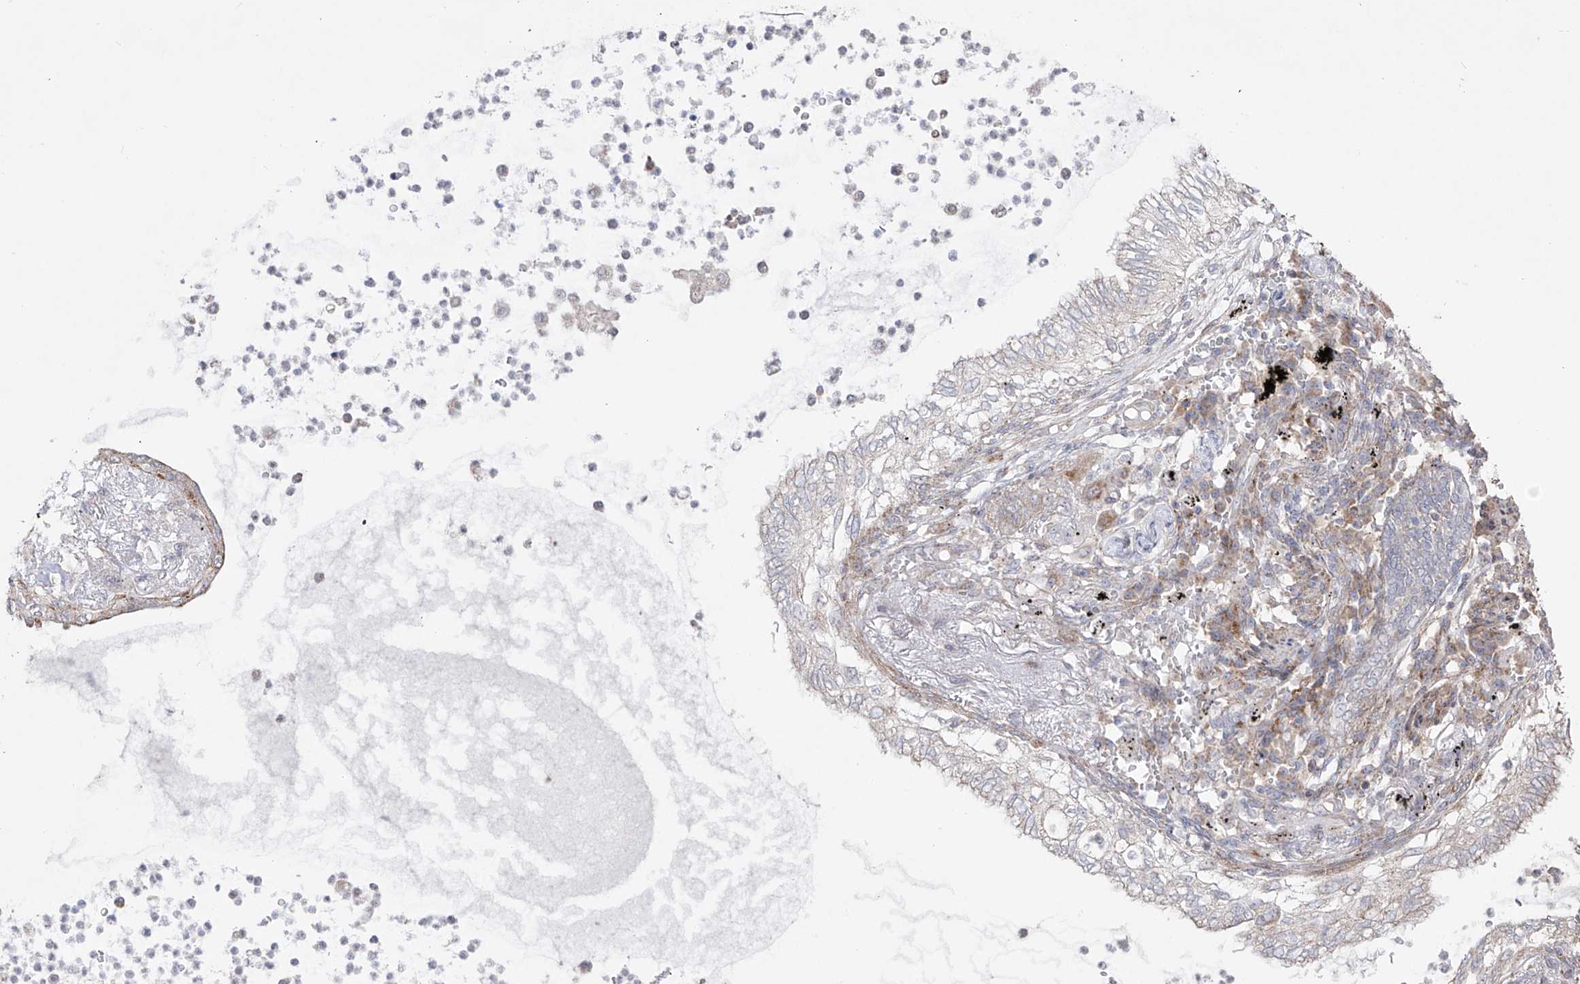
{"staining": {"intensity": "weak", "quantity": "<25%", "location": "cytoplasmic/membranous"}, "tissue": "lung cancer", "cell_type": "Tumor cells", "image_type": "cancer", "snomed": [{"axis": "morphology", "description": "Adenocarcinoma, NOS"}, {"axis": "topography", "description": "Lung"}], "caption": "Lung cancer stained for a protein using immunohistochemistry (IHC) displays no staining tumor cells.", "gene": "YKT6", "patient": {"sex": "female", "age": 70}}